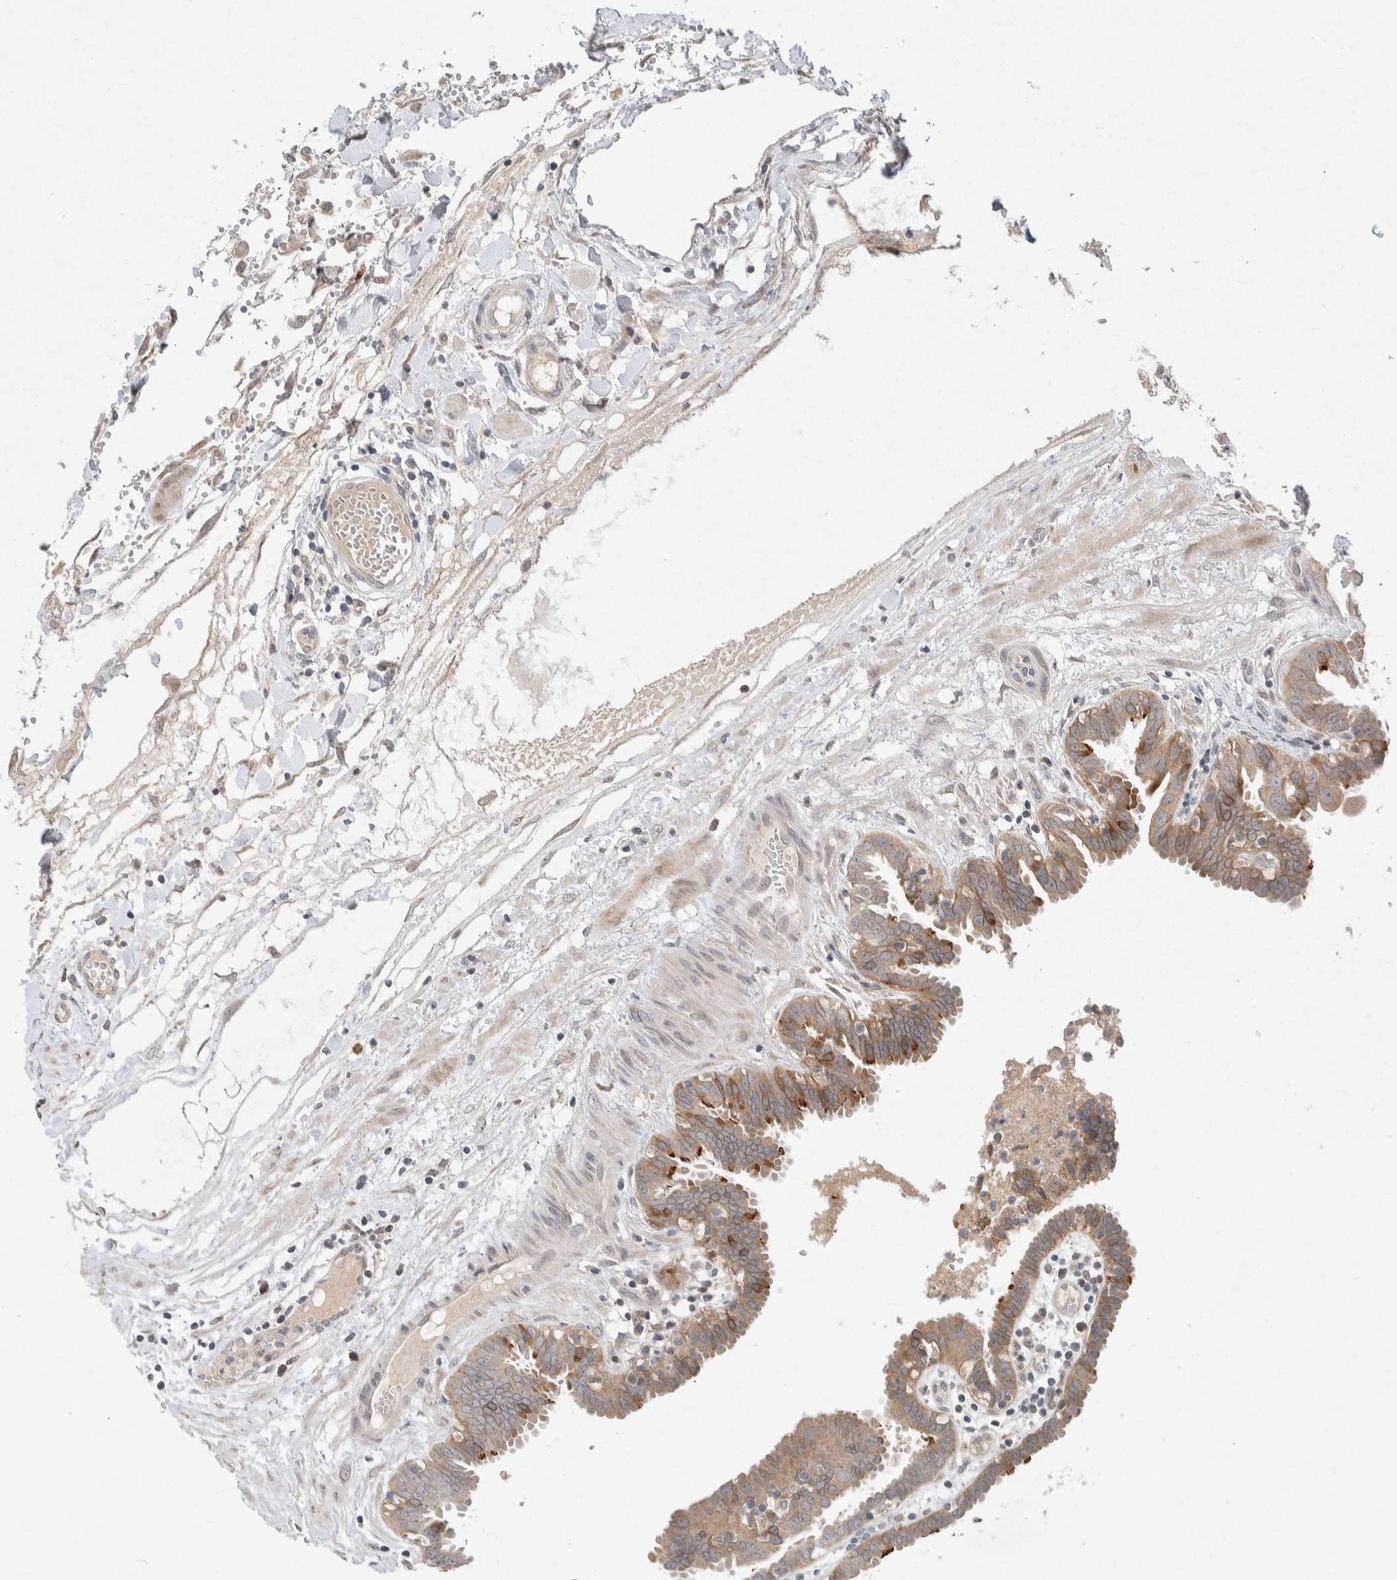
{"staining": {"intensity": "strong", "quantity": "25%-75%", "location": "cytoplasmic/membranous"}, "tissue": "fallopian tube", "cell_type": "Glandular cells", "image_type": "normal", "snomed": [{"axis": "morphology", "description": "Normal tissue, NOS"}, {"axis": "topography", "description": "Fallopian tube"}, {"axis": "topography", "description": "Placenta"}], "caption": "High-magnification brightfield microscopy of unremarkable fallopian tube stained with DAB (brown) and counterstained with hematoxylin (blue). glandular cells exhibit strong cytoplasmic/membranous expression is appreciated in about25%-75% of cells. (DAB (3,3'-diaminobenzidine) IHC with brightfield microscopy, high magnification).", "gene": "CMTM4", "patient": {"sex": "female", "age": 32}}